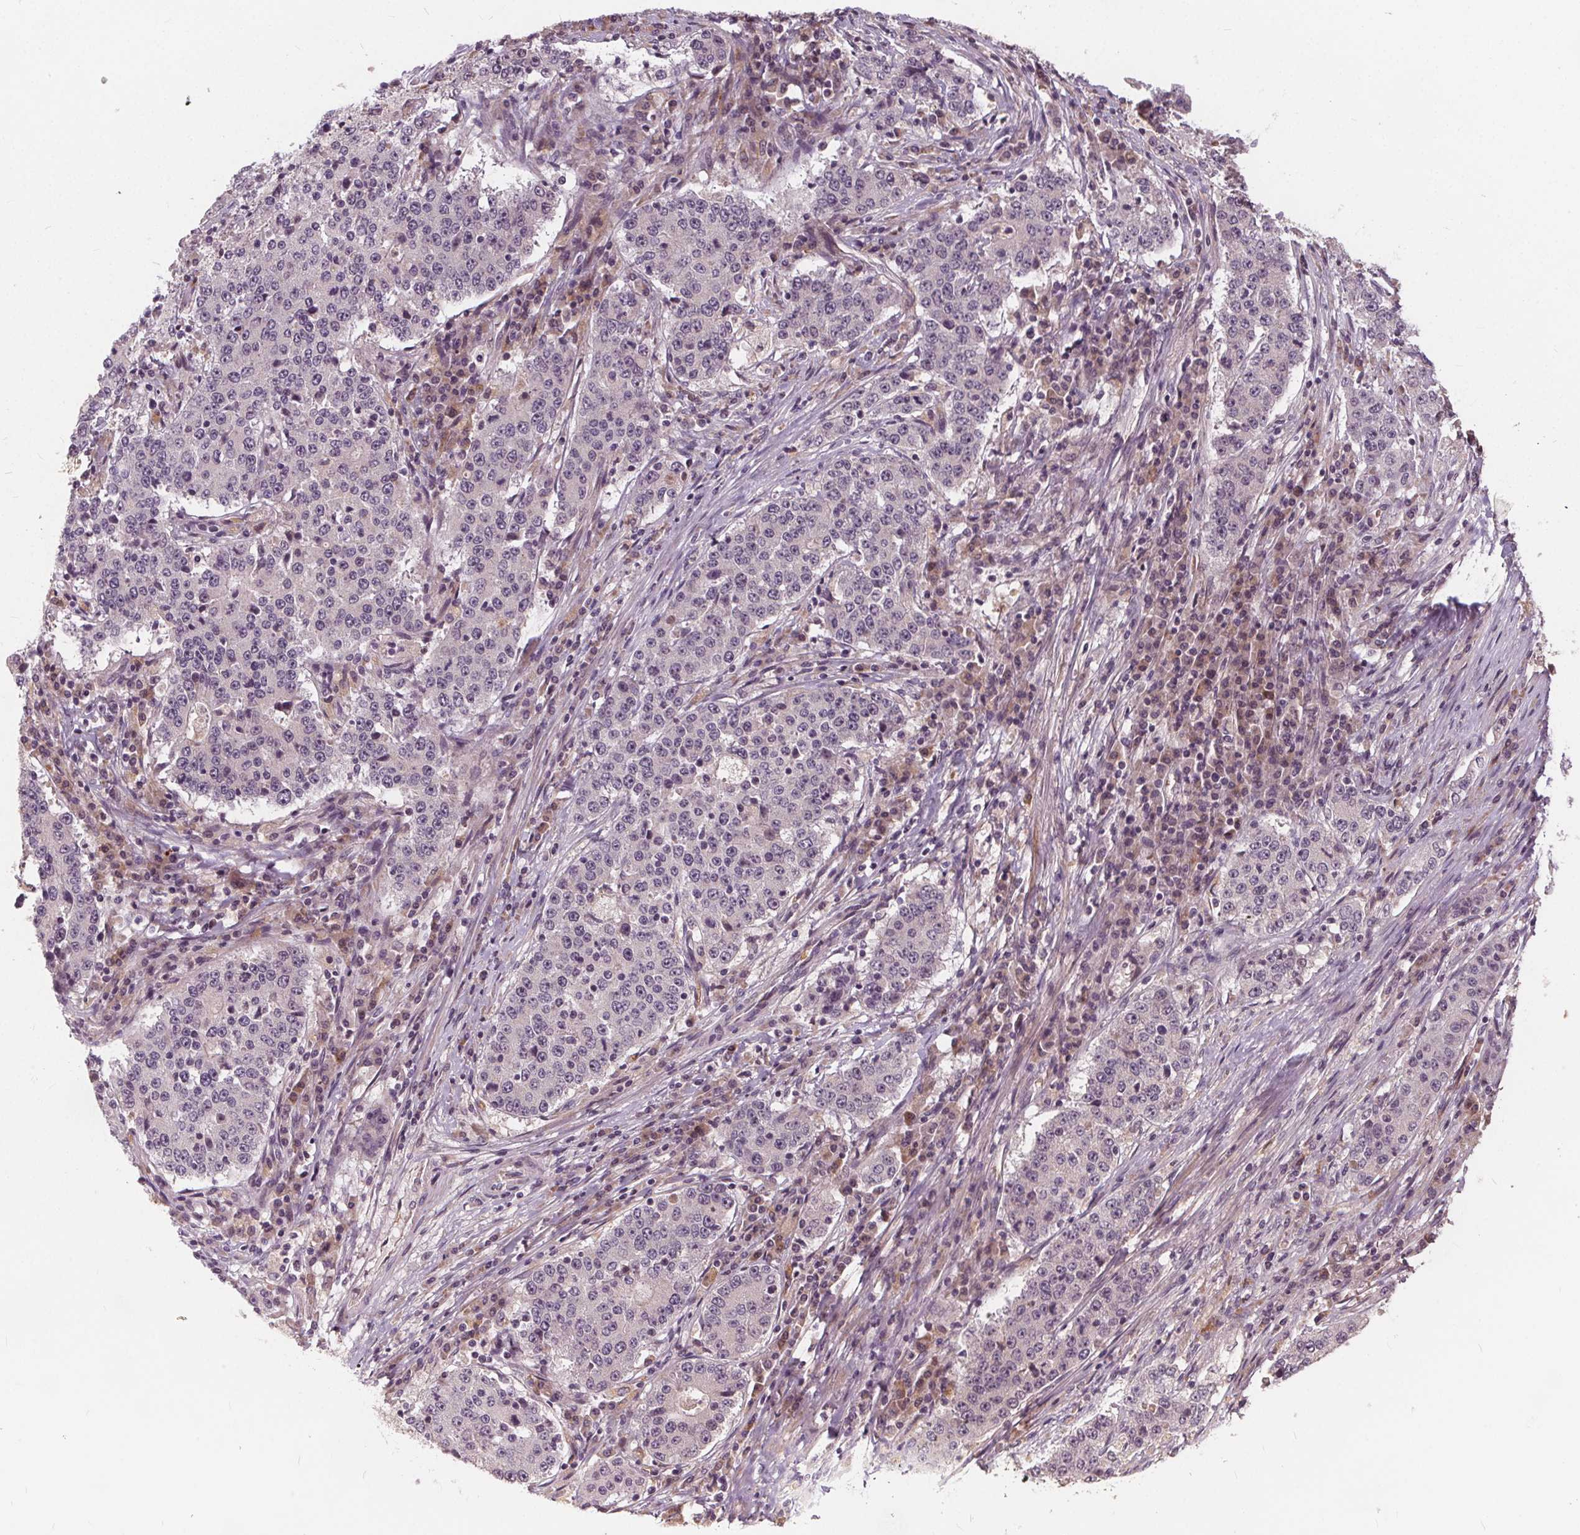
{"staining": {"intensity": "negative", "quantity": "none", "location": "none"}, "tissue": "stomach cancer", "cell_type": "Tumor cells", "image_type": "cancer", "snomed": [{"axis": "morphology", "description": "Adenocarcinoma, NOS"}, {"axis": "topography", "description": "Stomach"}], "caption": "Tumor cells are negative for protein expression in human stomach cancer (adenocarcinoma).", "gene": "IPO13", "patient": {"sex": "male", "age": 59}}